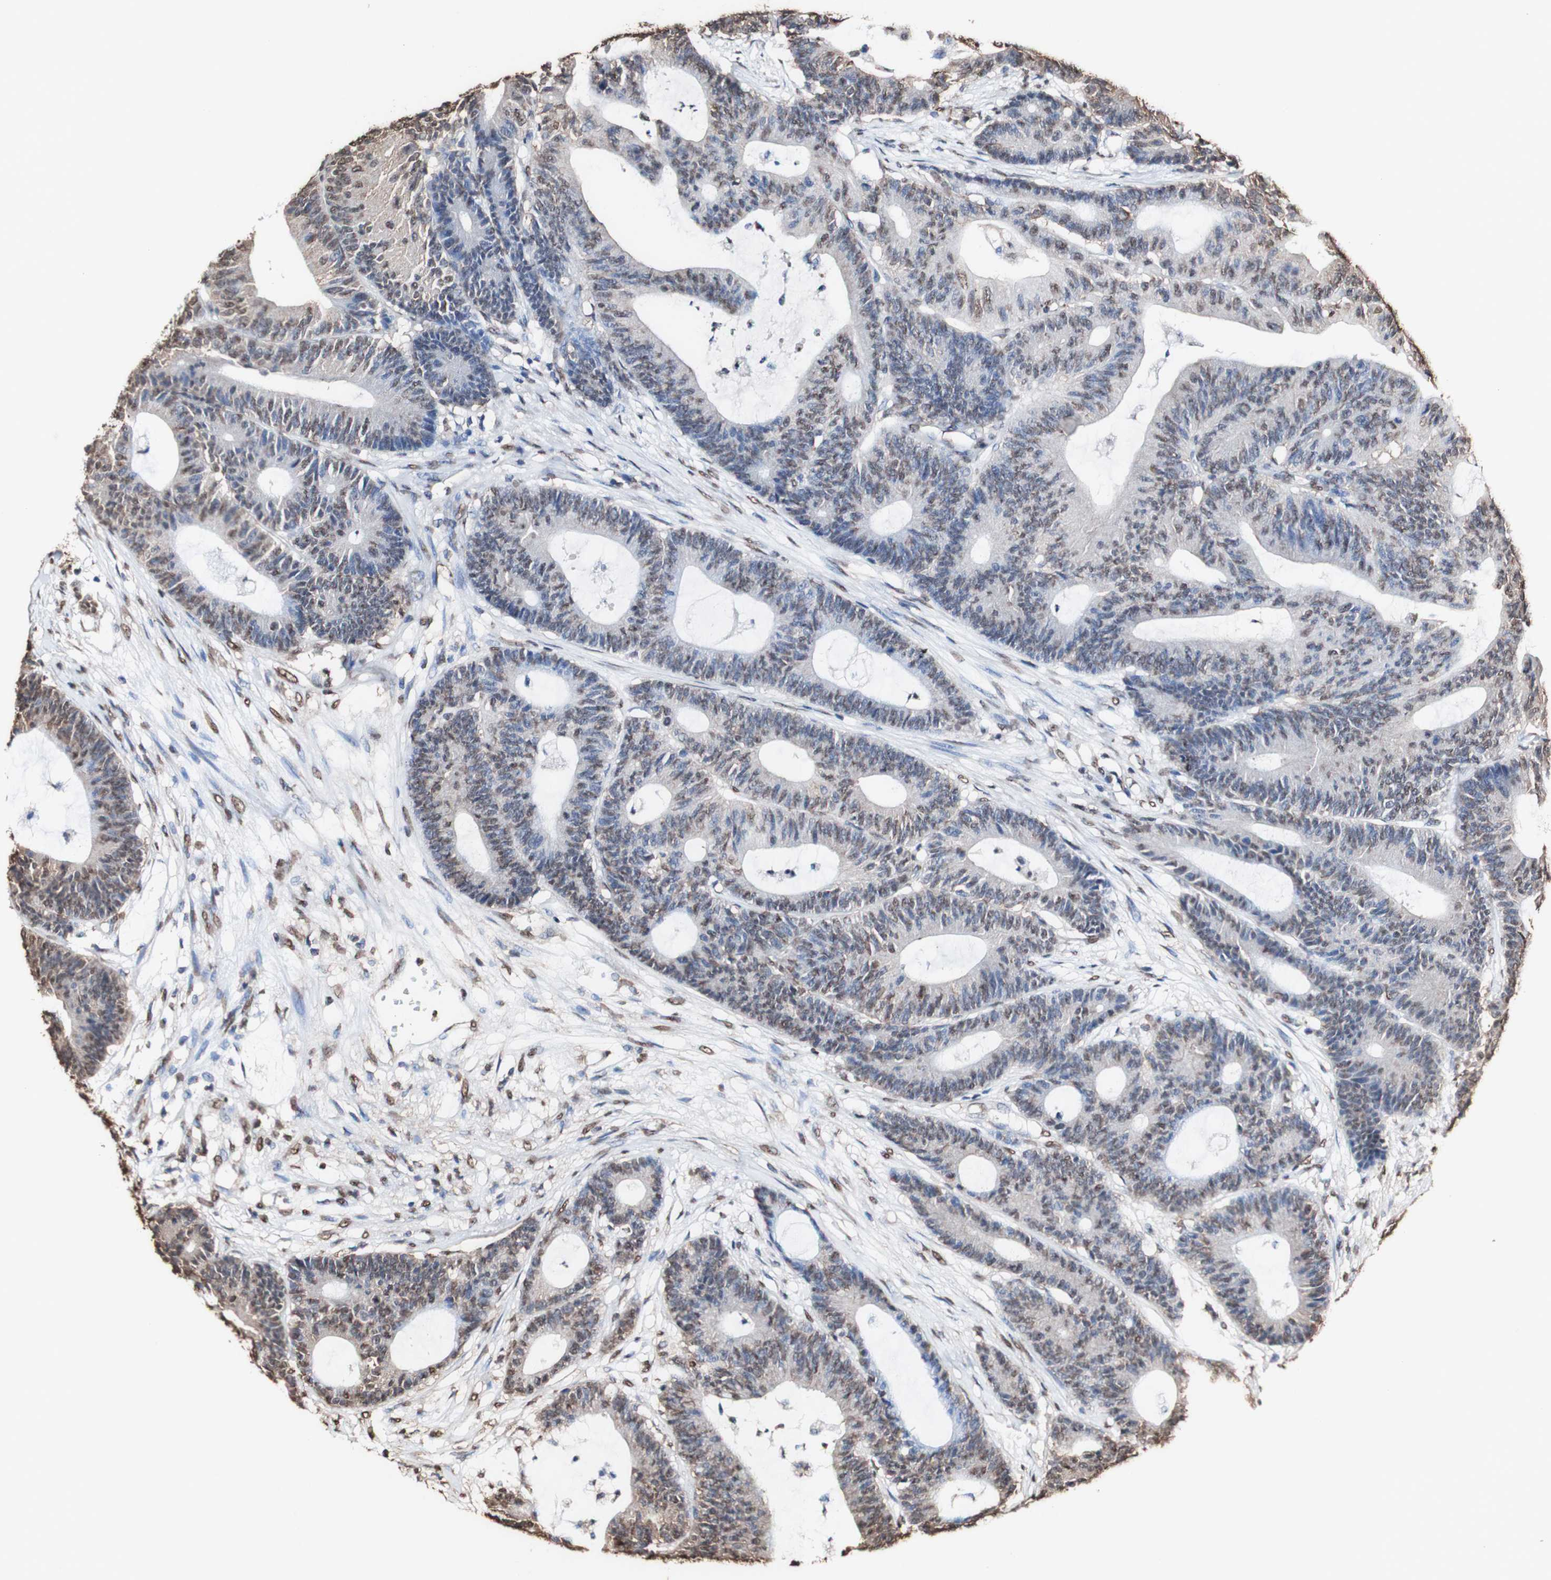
{"staining": {"intensity": "moderate", "quantity": "25%-75%", "location": "cytoplasmic/membranous,nuclear"}, "tissue": "colorectal cancer", "cell_type": "Tumor cells", "image_type": "cancer", "snomed": [{"axis": "morphology", "description": "Adenocarcinoma, NOS"}, {"axis": "topography", "description": "Colon"}], "caption": "Tumor cells reveal medium levels of moderate cytoplasmic/membranous and nuclear positivity in about 25%-75% of cells in human colorectal adenocarcinoma.", "gene": "PIDD1", "patient": {"sex": "female", "age": 84}}